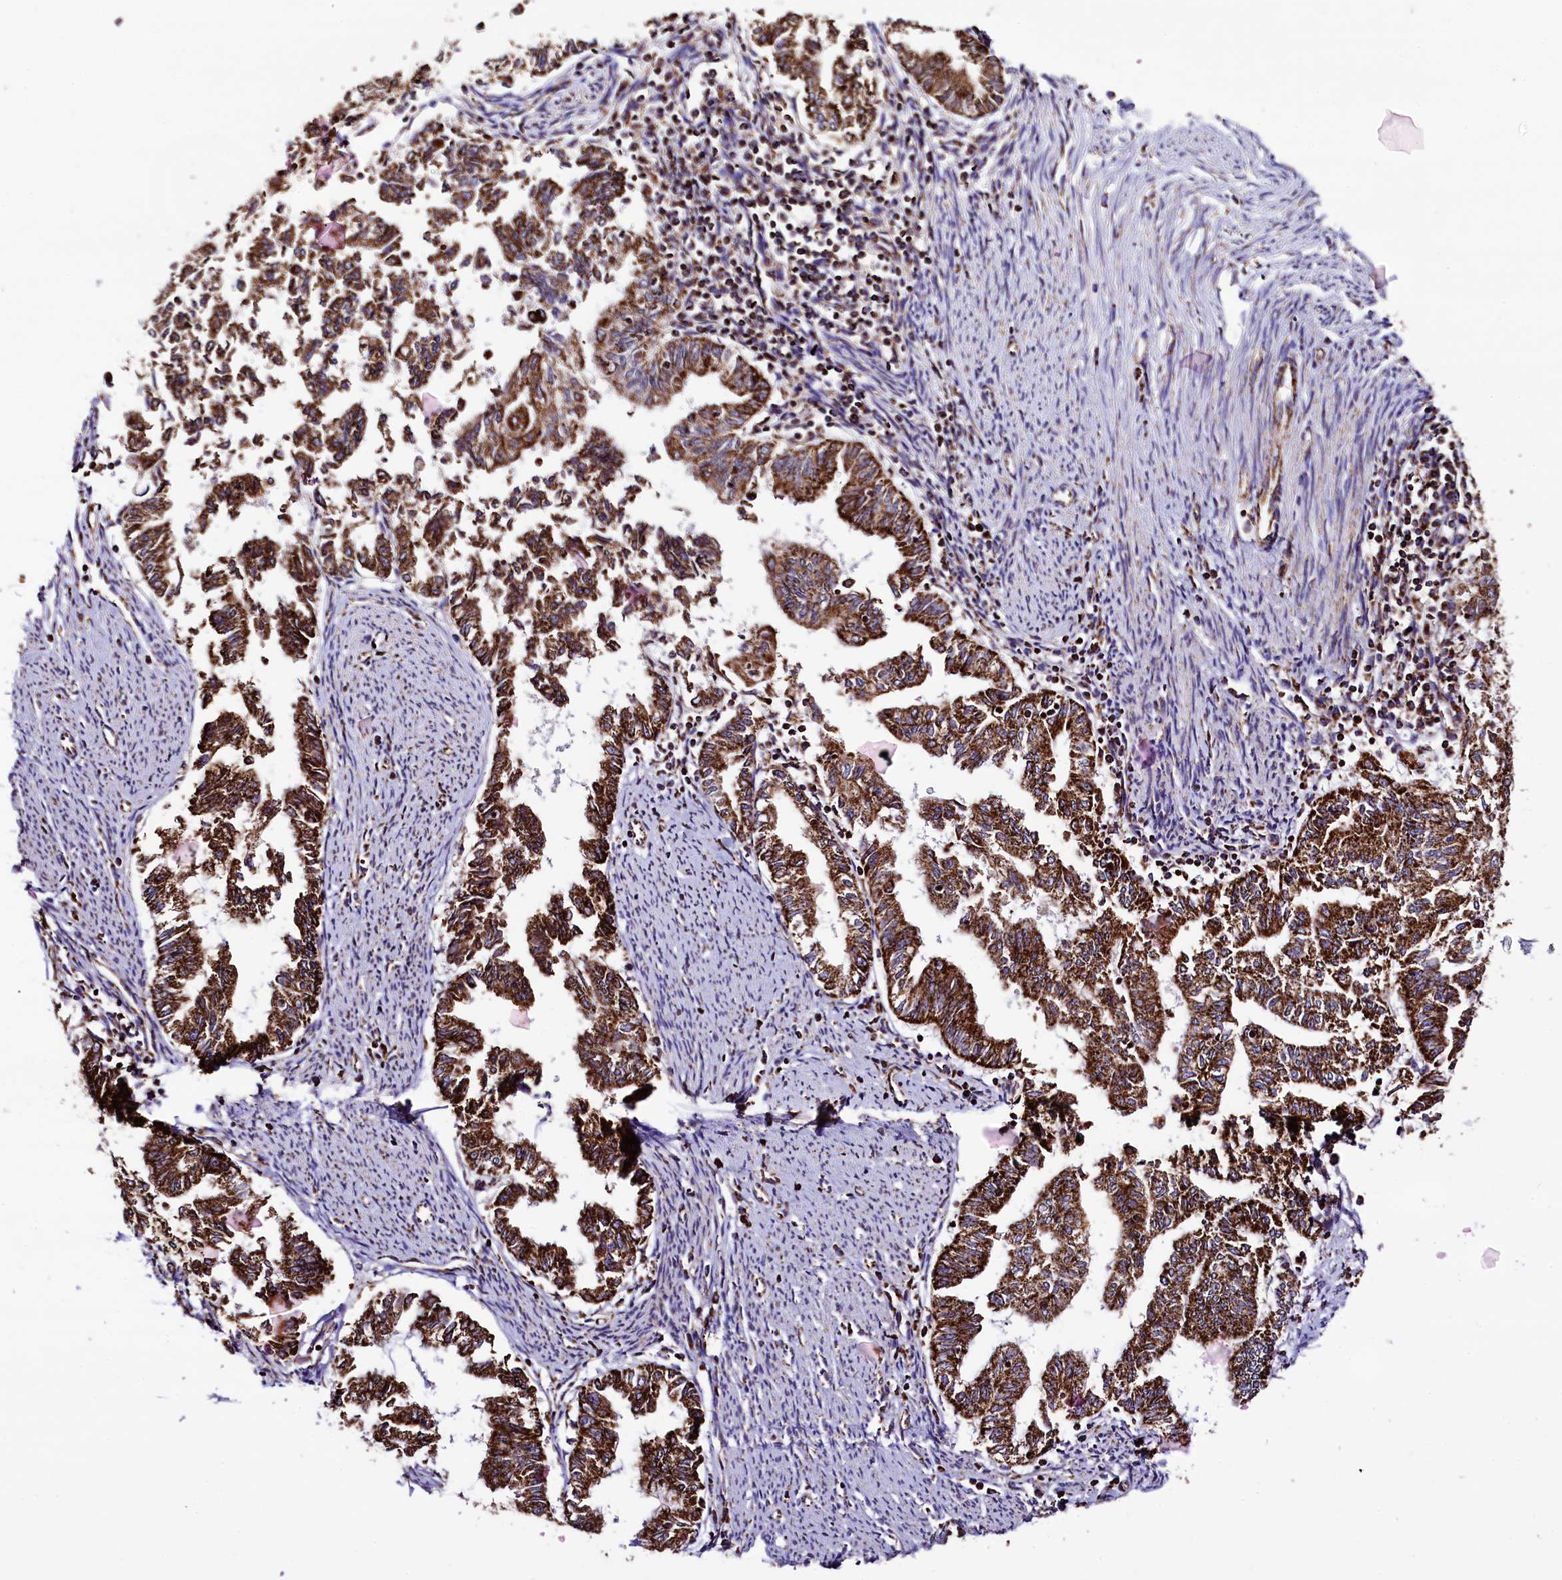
{"staining": {"intensity": "strong", "quantity": ">75%", "location": "cytoplasmic/membranous"}, "tissue": "endometrial cancer", "cell_type": "Tumor cells", "image_type": "cancer", "snomed": [{"axis": "morphology", "description": "Adenocarcinoma, NOS"}, {"axis": "topography", "description": "Endometrium"}], "caption": "Immunohistochemistry (IHC) of human endometrial cancer (adenocarcinoma) exhibits high levels of strong cytoplasmic/membranous staining in approximately >75% of tumor cells. (DAB (3,3'-diaminobenzidine) IHC with brightfield microscopy, high magnification).", "gene": "KLC2", "patient": {"sex": "female", "age": 79}}